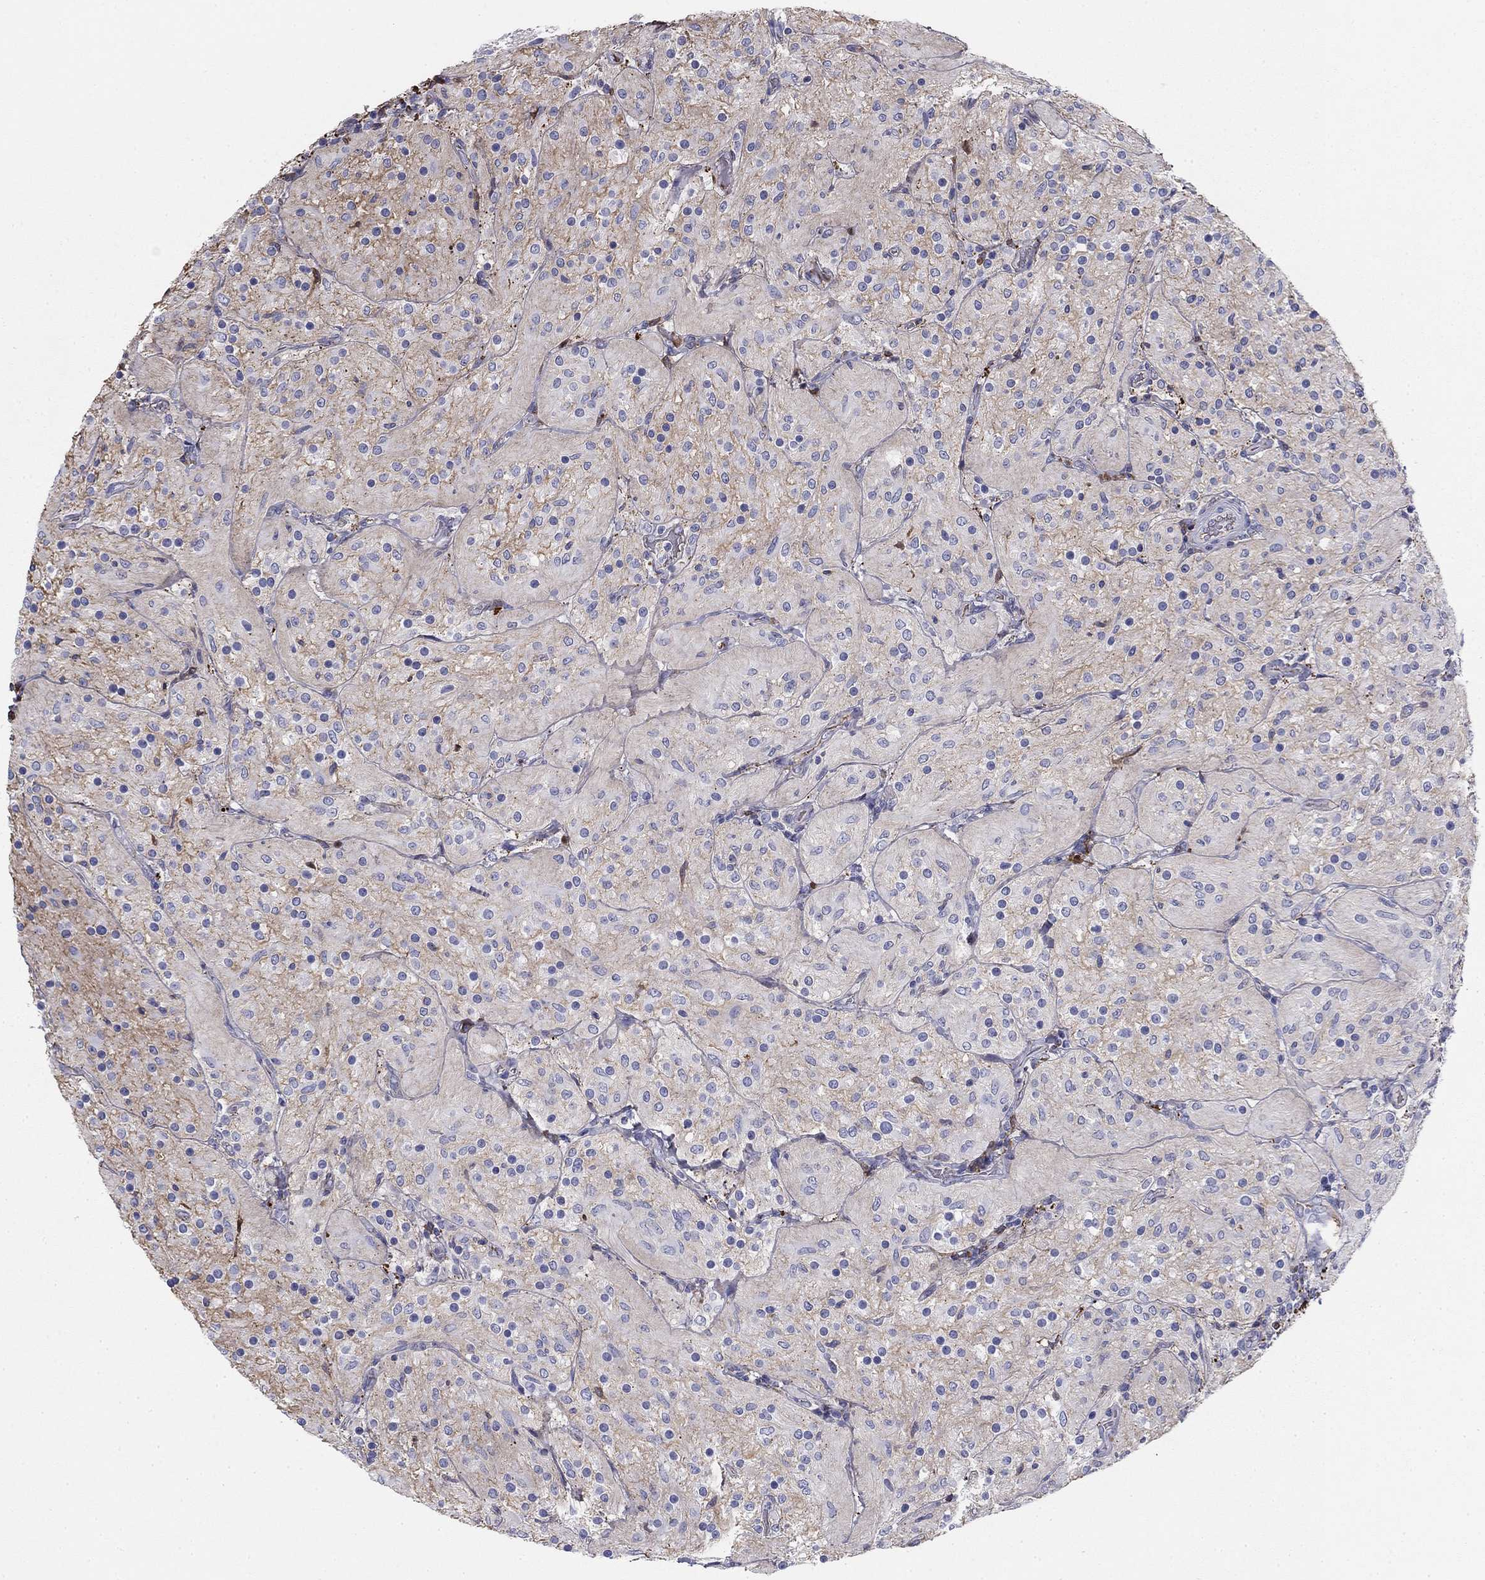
{"staining": {"intensity": "negative", "quantity": "none", "location": "none"}, "tissue": "glioma", "cell_type": "Tumor cells", "image_type": "cancer", "snomed": [{"axis": "morphology", "description": "Glioma, malignant, Low grade"}, {"axis": "topography", "description": "Brain"}], "caption": "Tumor cells show no significant protein positivity in malignant glioma (low-grade). (DAB immunohistochemistry with hematoxylin counter stain).", "gene": "CPLX4", "patient": {"sex": "male", "age": 3}}